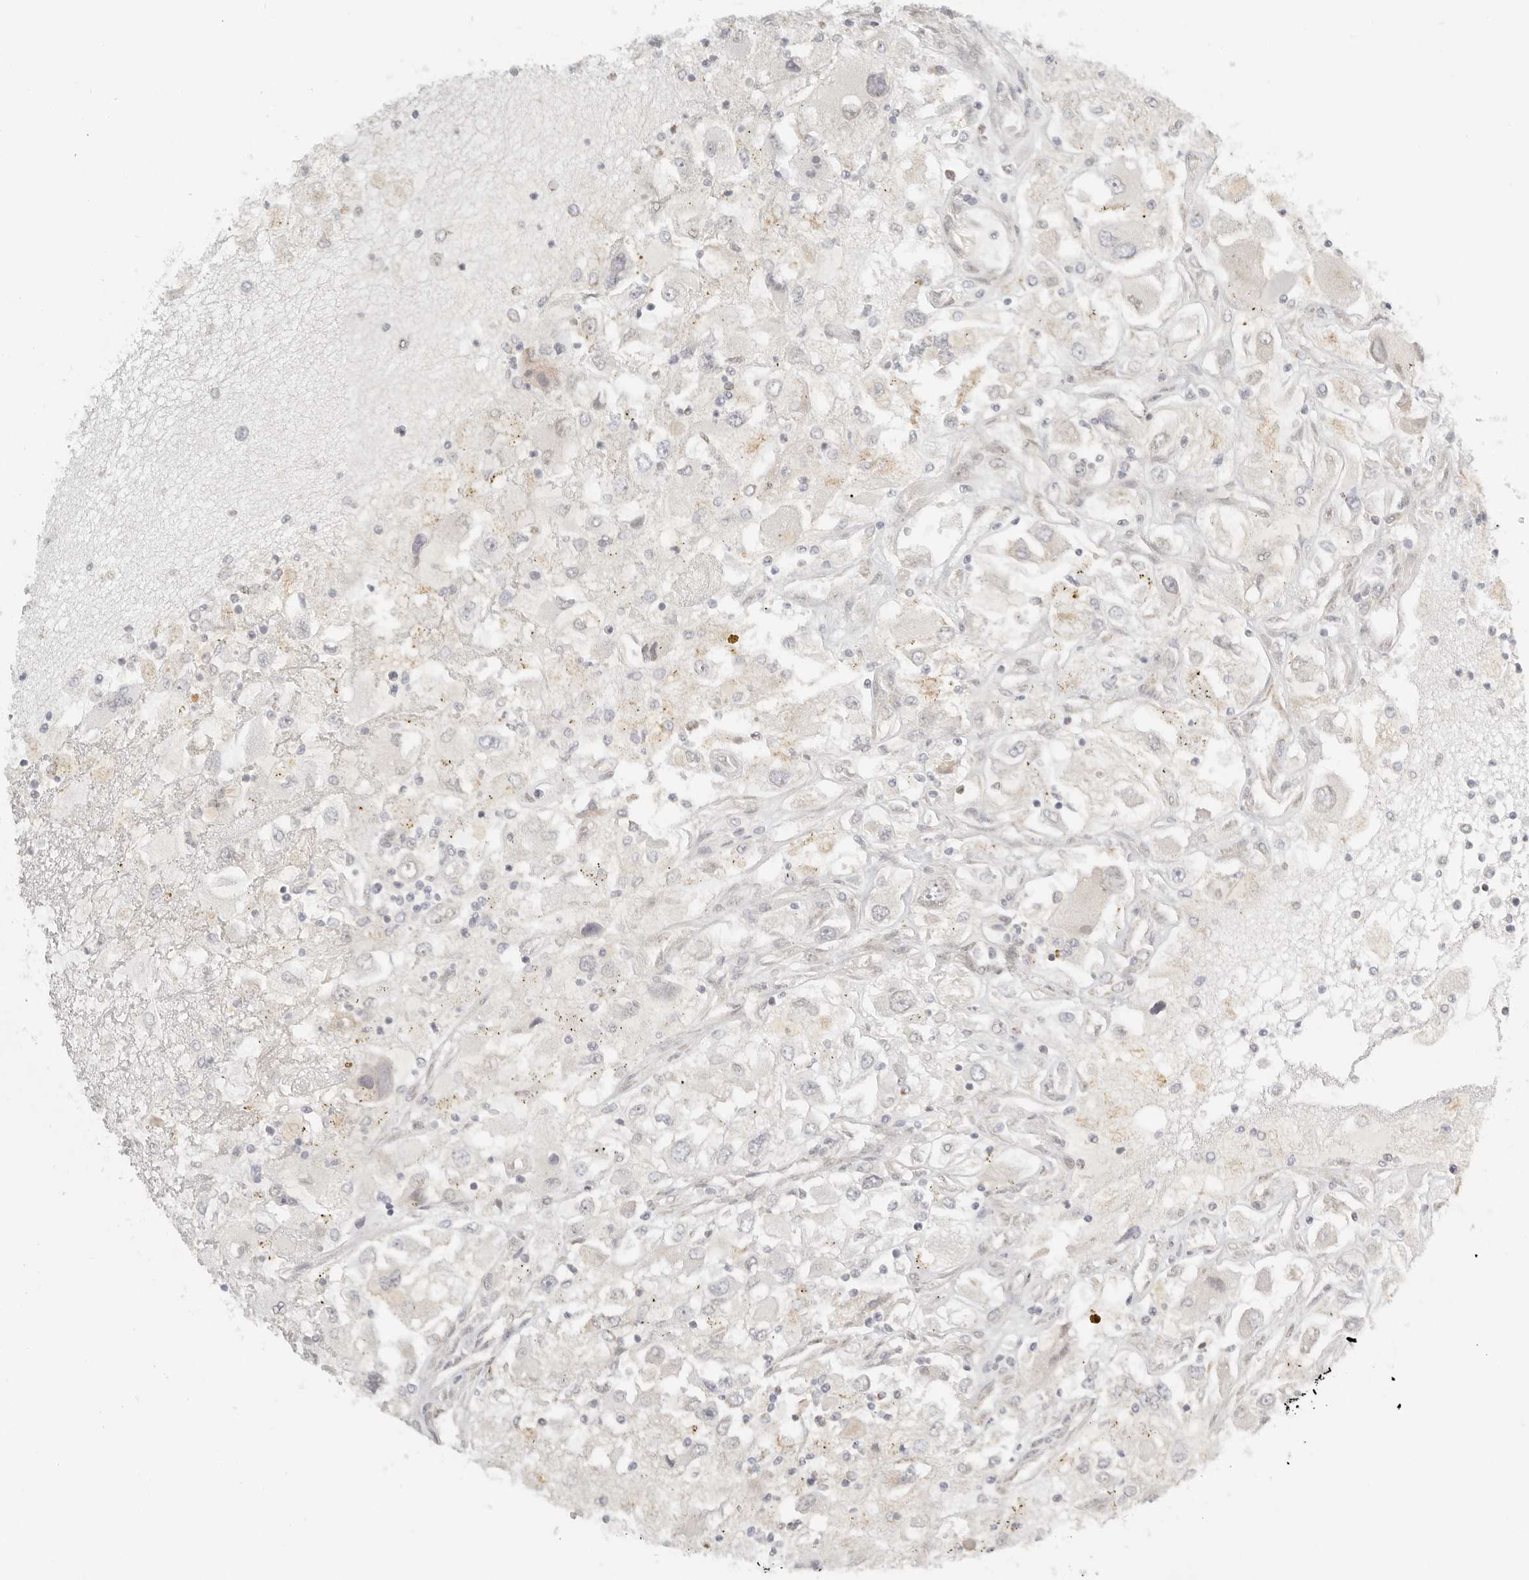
{"staining": {"intensity": "negative", "quantity": "none", "location": "none"}, "tissue": "renal cancer", "cell_type": "Tumor cells", "image_type": "cancer", "snomed": [{"axis": "morphology", "description": "Adenocarcinoma, NOS"}, {"axis": "topography", "description": "Kidney"}], "caption": "High power microscopy histopathology image of an IHC photomicrograph of renal cancer (adenocarcinoma), revealing no significant staining in tumor cells.", "gene": "KDF1", "patient": {"sex": "female", "age": 52}}